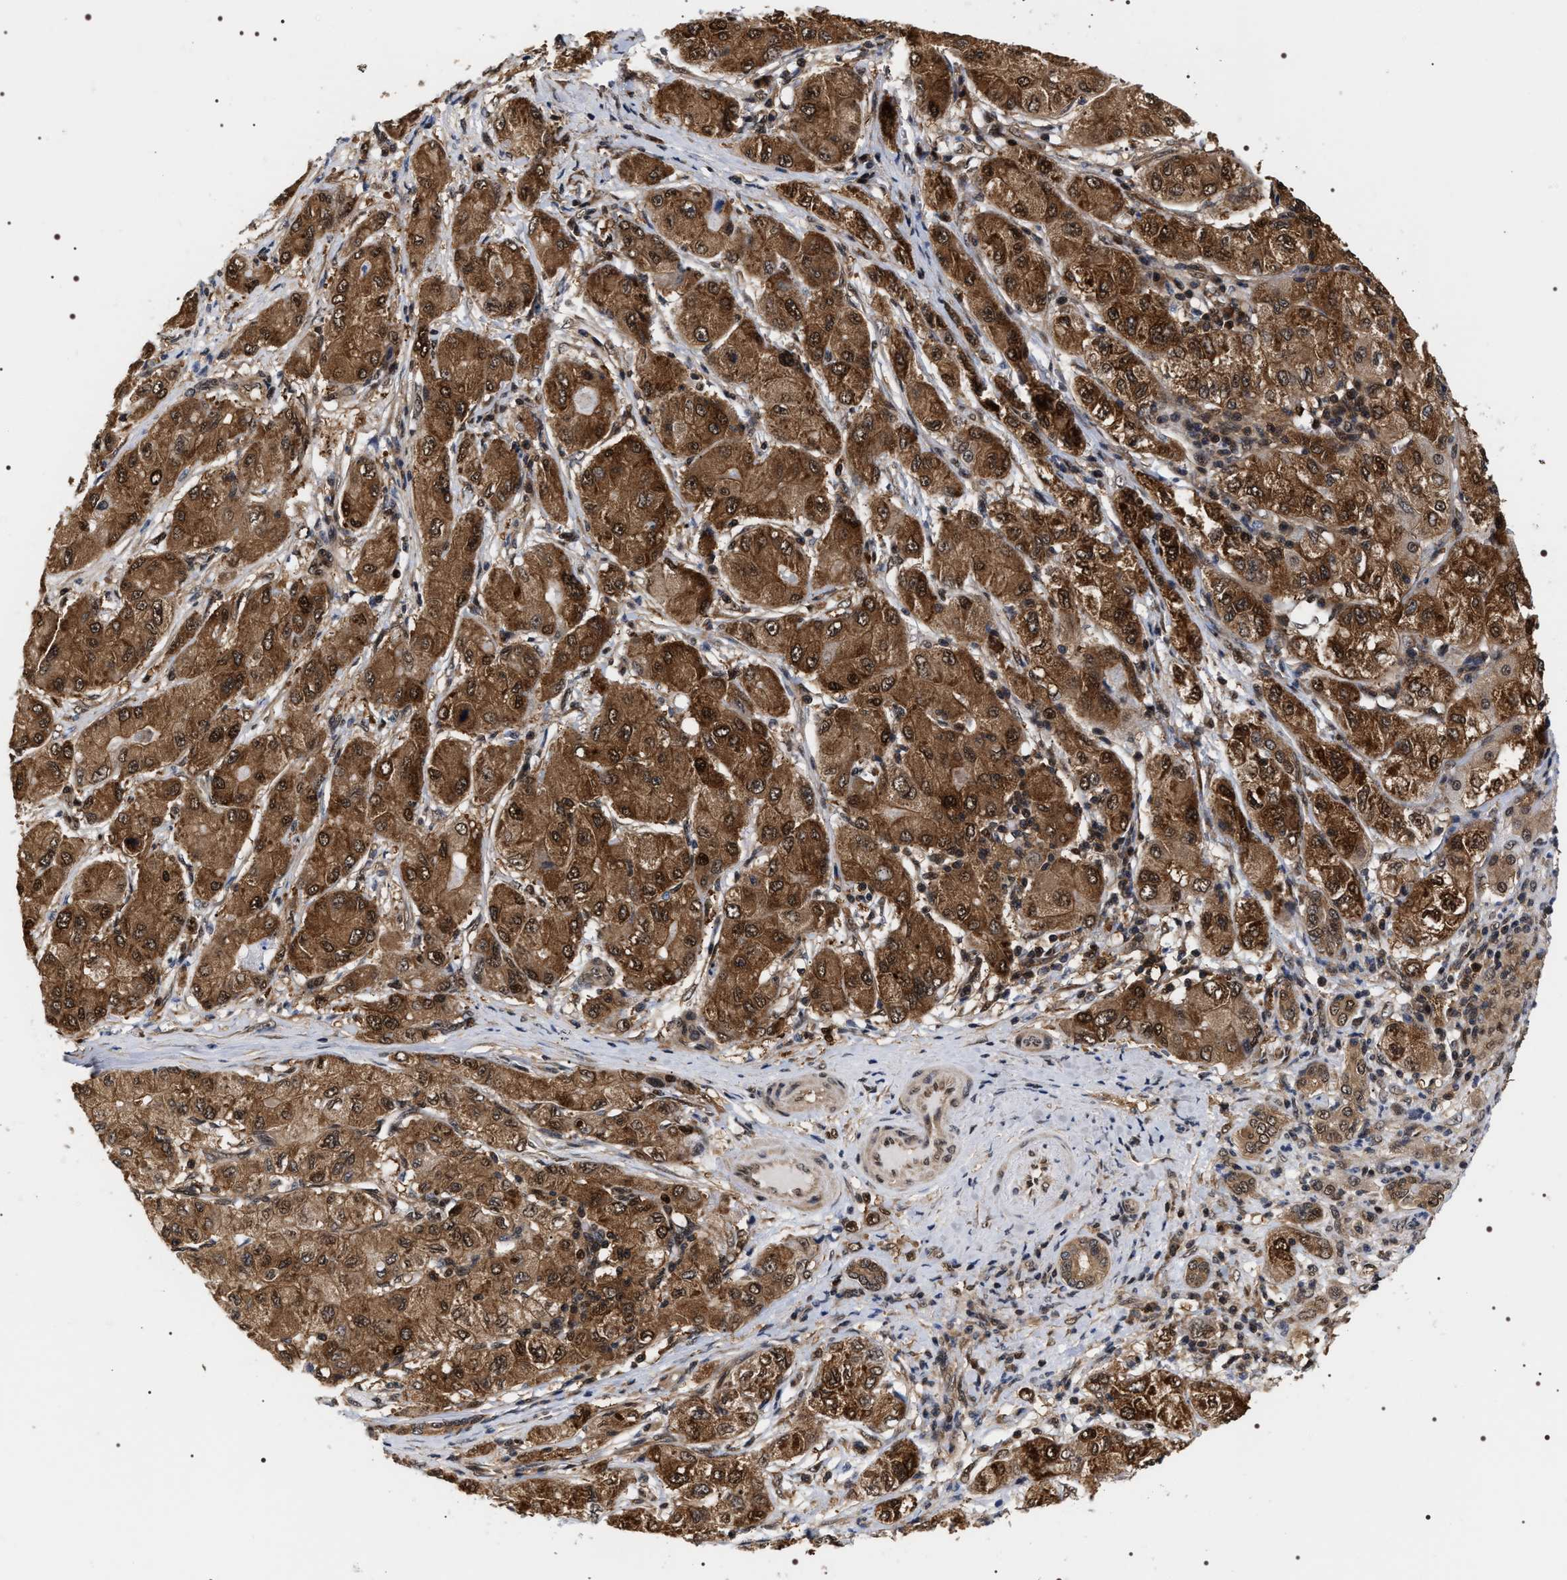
{"staining": {"intensity": "strong", "quantity": ">75%", "location": "cytoplasmic/membranous,nuclear"}, "tissue": "liver cancer", "cell_type": "Tumor cells", "image_type": "cancer", "snomed": [{"axis": "morphology", "description": "Carcinoma, Hepatocellular, NOS"}, {"axis": "topography", "description": "Liver"}], "caption": "This is a histology image of immunohistochemistry (IHC) staining of liver hepatocellular carcinoma, which shows strong staining in the cytoplasmic/membranous and nuclear of tumor cells.", "gene": "BAG6", "patient": {"sex": "male", "age": 80}}